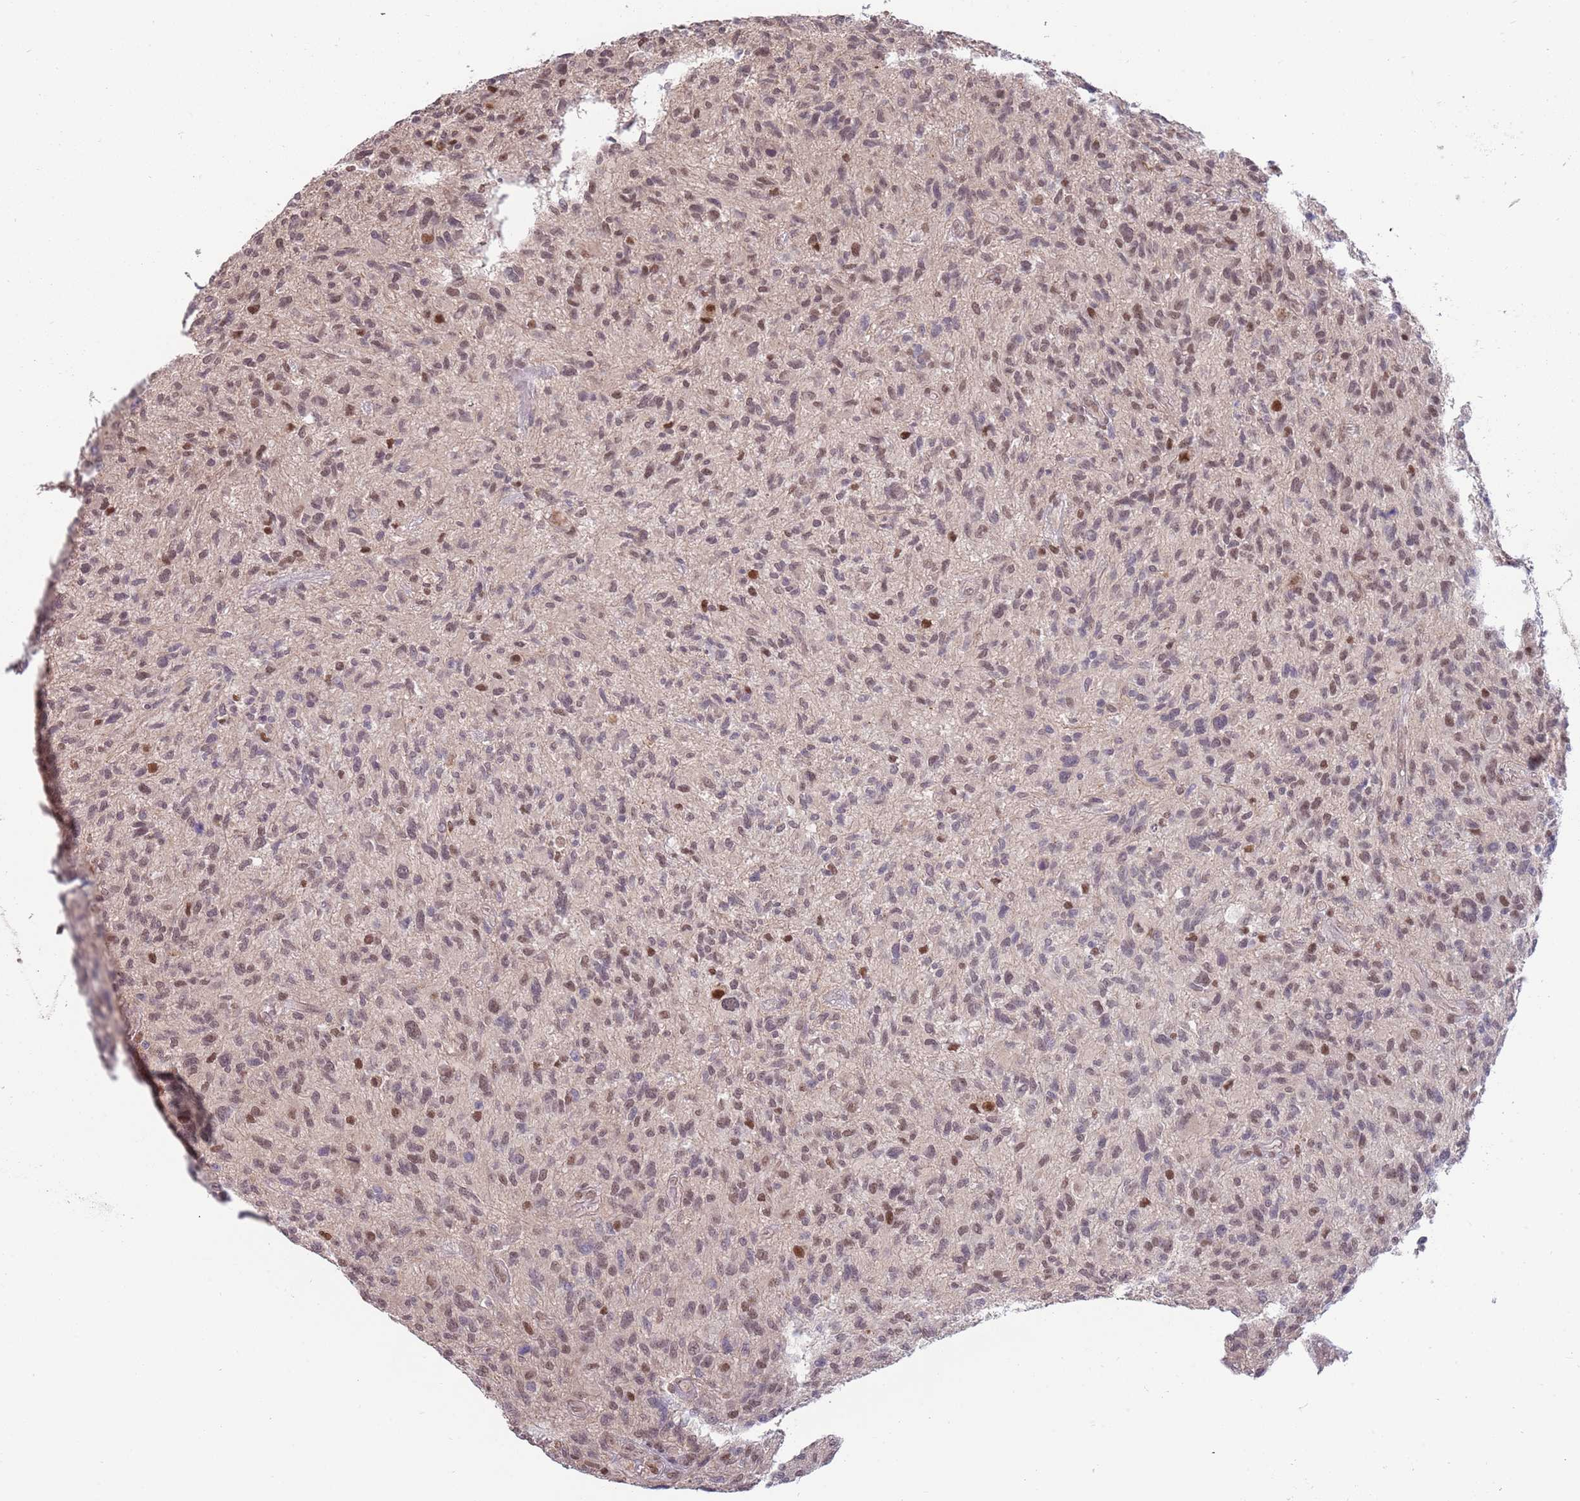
{"staining": {"intensity": "weak", "quantity": "<25%", "location": "nuclear"}, "tissue": "glioma", "cell_type": "Tumor cells", "image_type": "cancer", "snomed": [{"axis": "morphology", "description": "Glioma, malignant, High grade"}, {"axis": "topography", "description": "Brain"}], "caption": "Tumor cells show no significant protein expression in malignant high-grade glioma.", "gene": "ZBTB7A", "patient": {"sex": "male", "age": 47}}